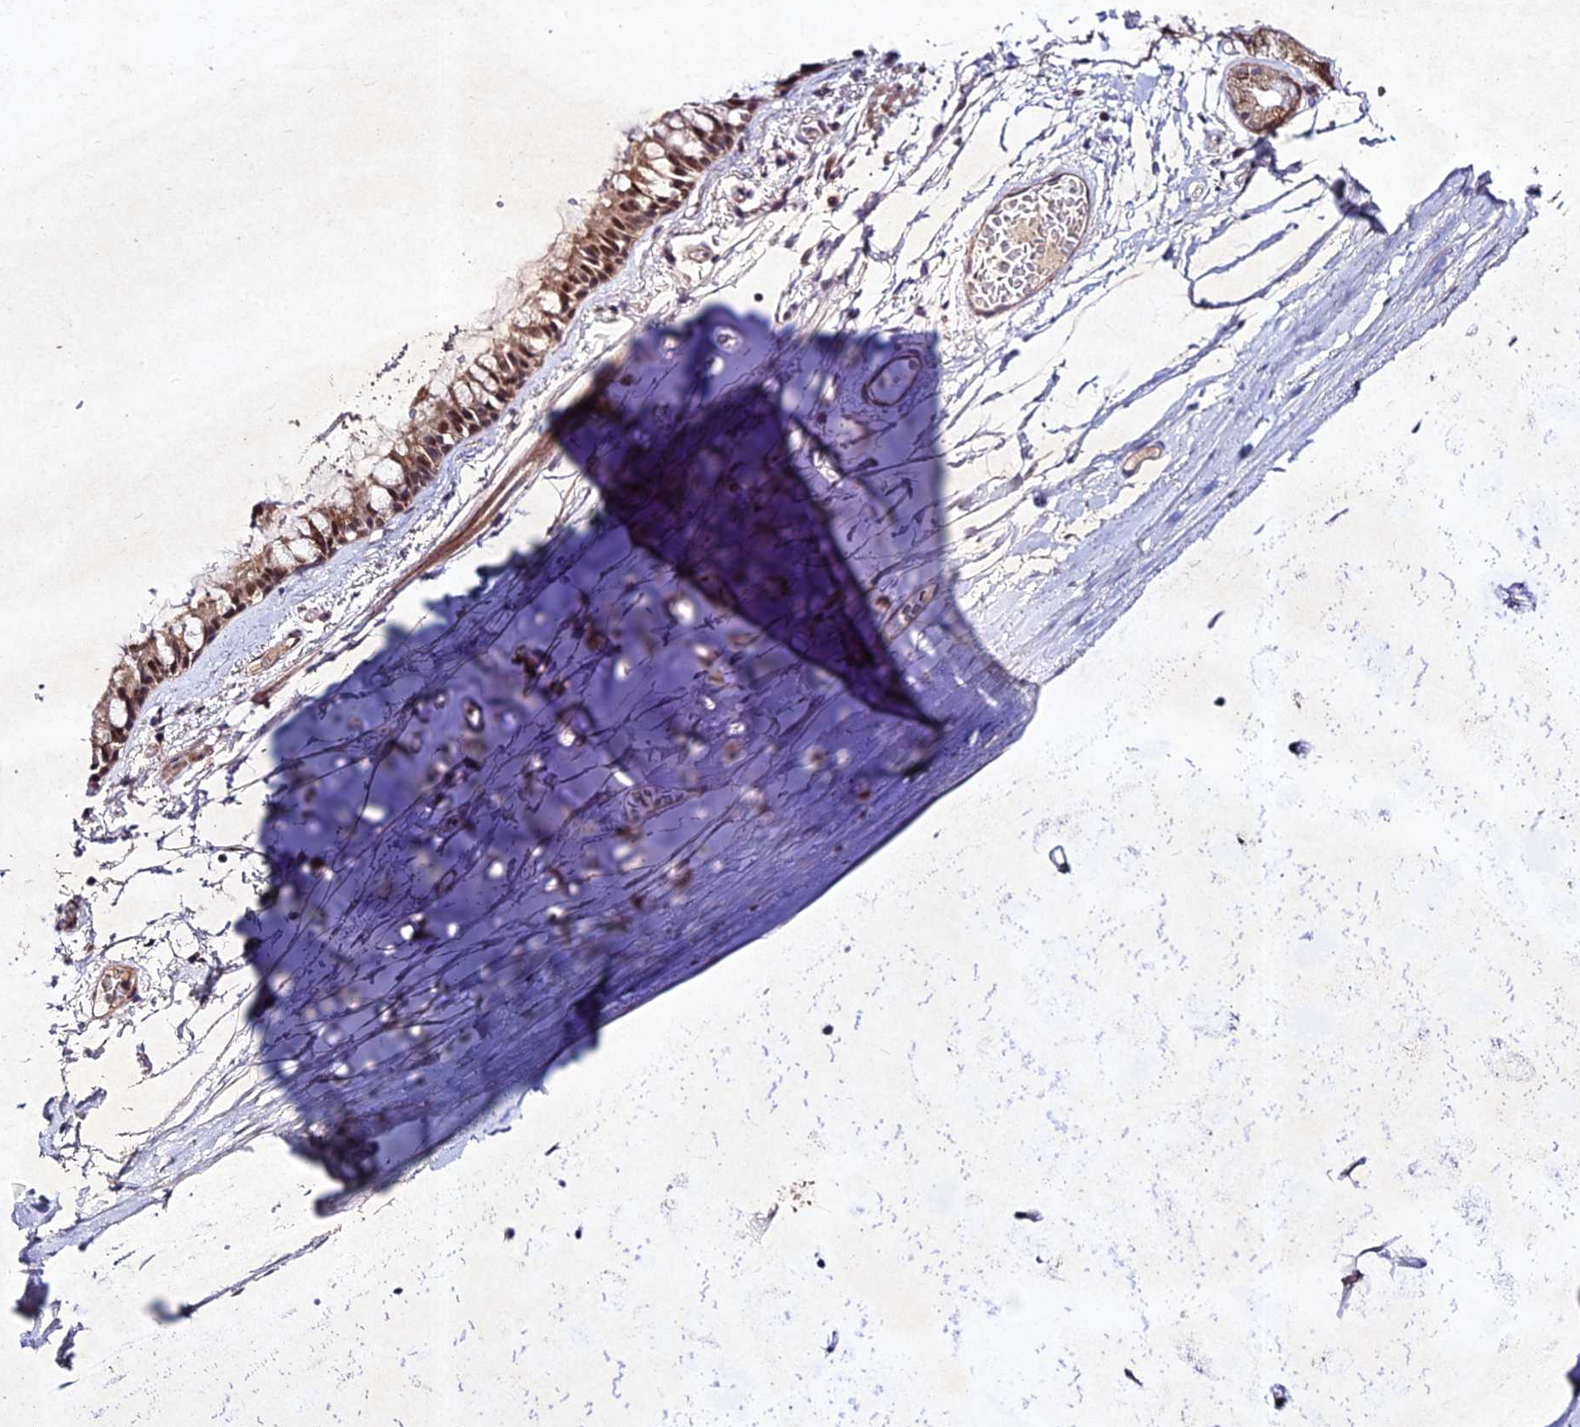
{"staining": {"intensity": "moderate", "quantity": ">75%", "location": "cytoplasmic/membranous,nuclear"}, "tissue": "bronchus", "cell_type": "Respiratory epithelial cells", "image_type": "normal", "snomed": [{"axis": "morphology", "description": "Normal tissue, NOS"}, {"axis": "topography", "description": "Cartilage tissue"}], "caption": "DAB immunohistochemical staining of unremarkable bronchus shows moderate cytoplasmic/membranous,nuclear protein expression in approximately >75% of respiratory epithelial cells.", "gene": "RAVER1", "patient": {"sex": "male", "age": 63}}